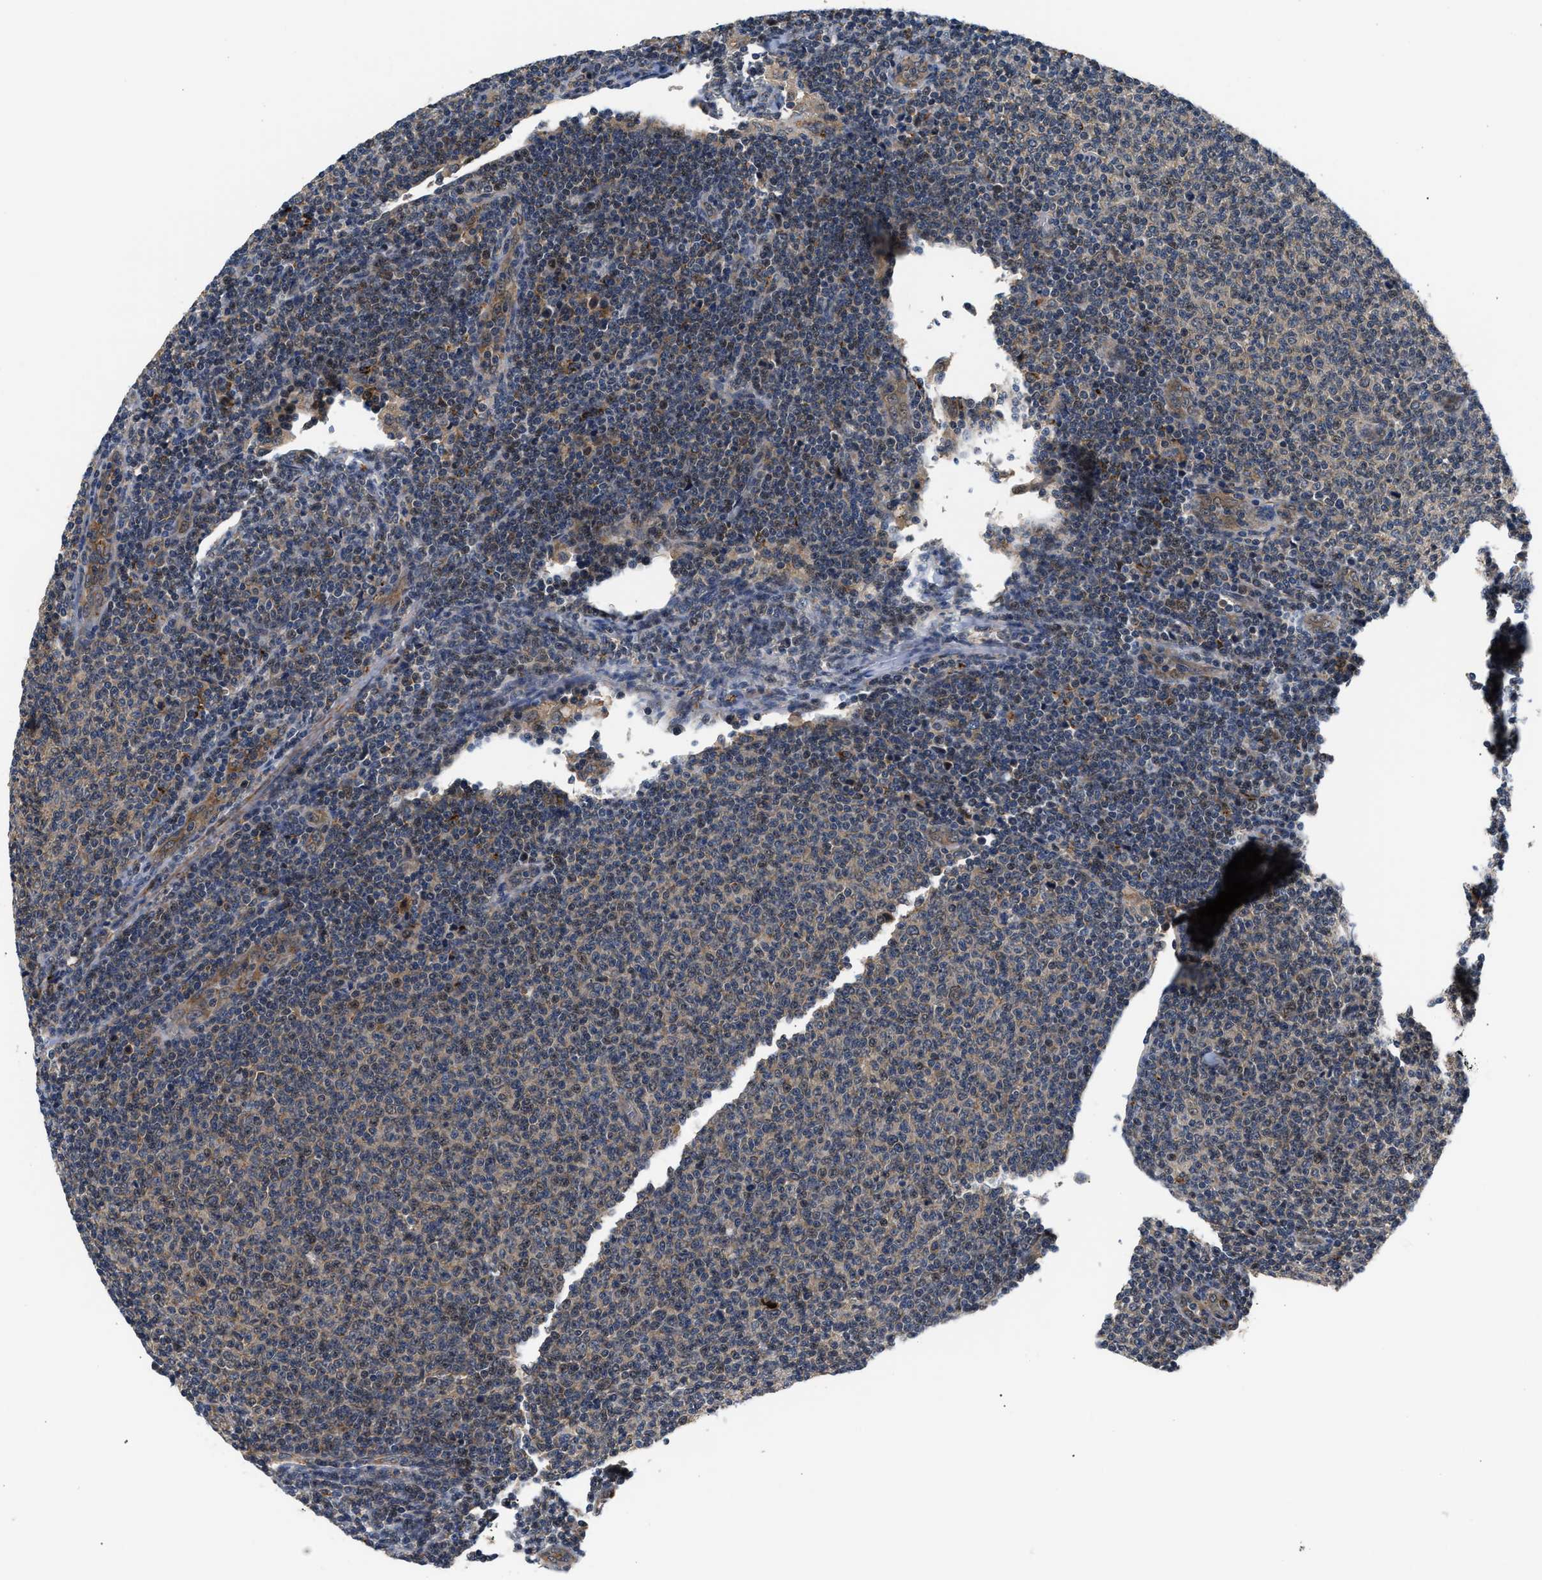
{"staining": {"intensity": "weak", "quantity": "25%-75%", "location": "cytoplasmic/membranous"}, "tissue": "lymphoma", "cell_type": "Tumor cells", "image_type": "cancer", "snomed": [{"axis": "morphology", "description": "Malignant lymphoma, non-Hodgkin's type, Low grade"}, {"axis": "topography", "description": "Lymph node"}], "caption": "Tumor cells display low levels of weak cytoplasmic/membranous expression in approximately 25%-75% of cells in human low-grade malignant lymphoma, non-Hodgkin's type. The staining is performed using DAB brown chromogen to label protein expression. The nuclei are counter-stained blue using hematoxylin.", "gene": "LARP6", "patient": {"sex": "male", "age": 66}}